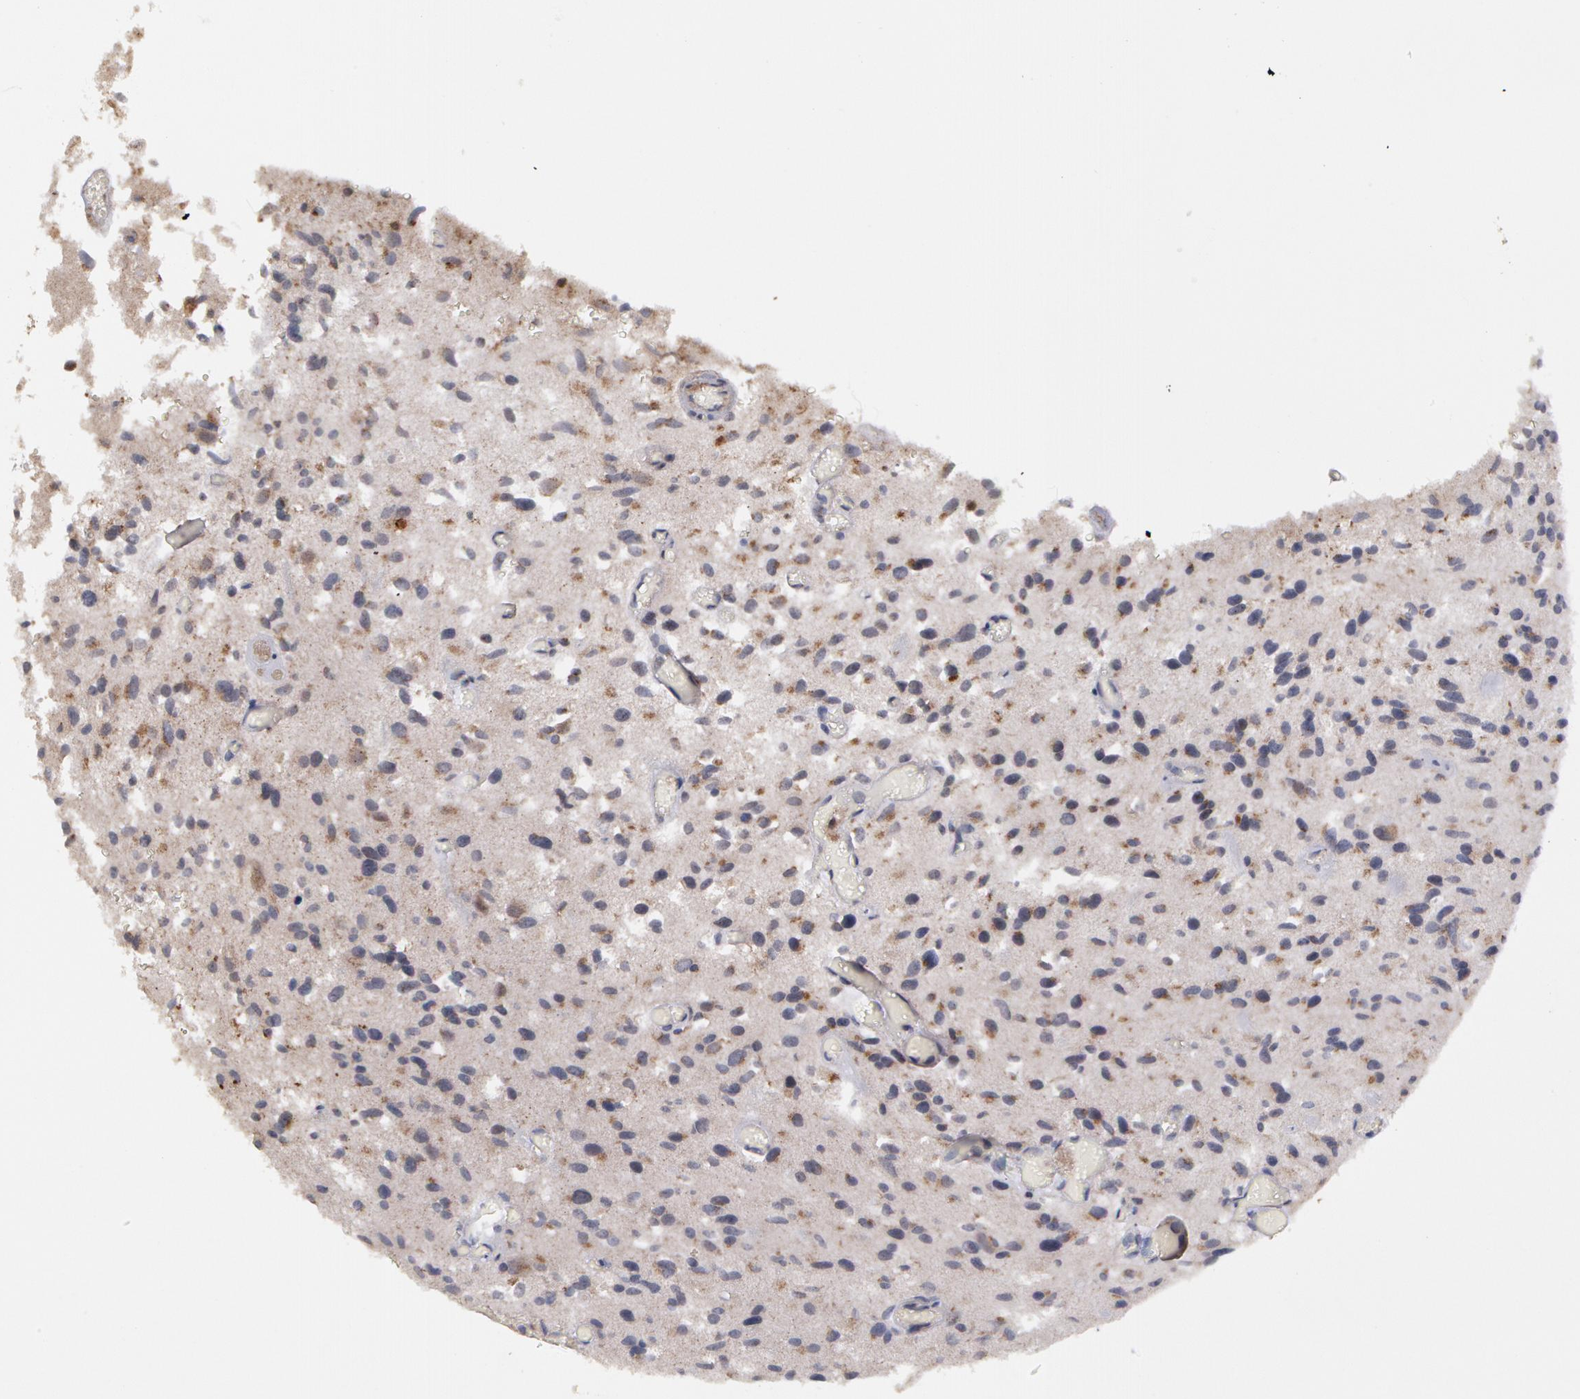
{"staining": {"intensity": "negative", "quantity": "none", "location": "none"}, "tissue": "glioma", "cell_type": "Tumor cells", "image_type": "cancer", "snomed": [{"axis": "morphology", "description": "Glioma, malignant, High grade"}, {"axis": "topography", "description": "Brain"}], "caption": "Immunohistochemistry (IHC) histopathology image of human malignant glioma (high-grade) stained for a protein (brown), which exhibits no expression in tumor cells.", "gene": "STX5", "patient": {"sex": "male", "age": 69}}